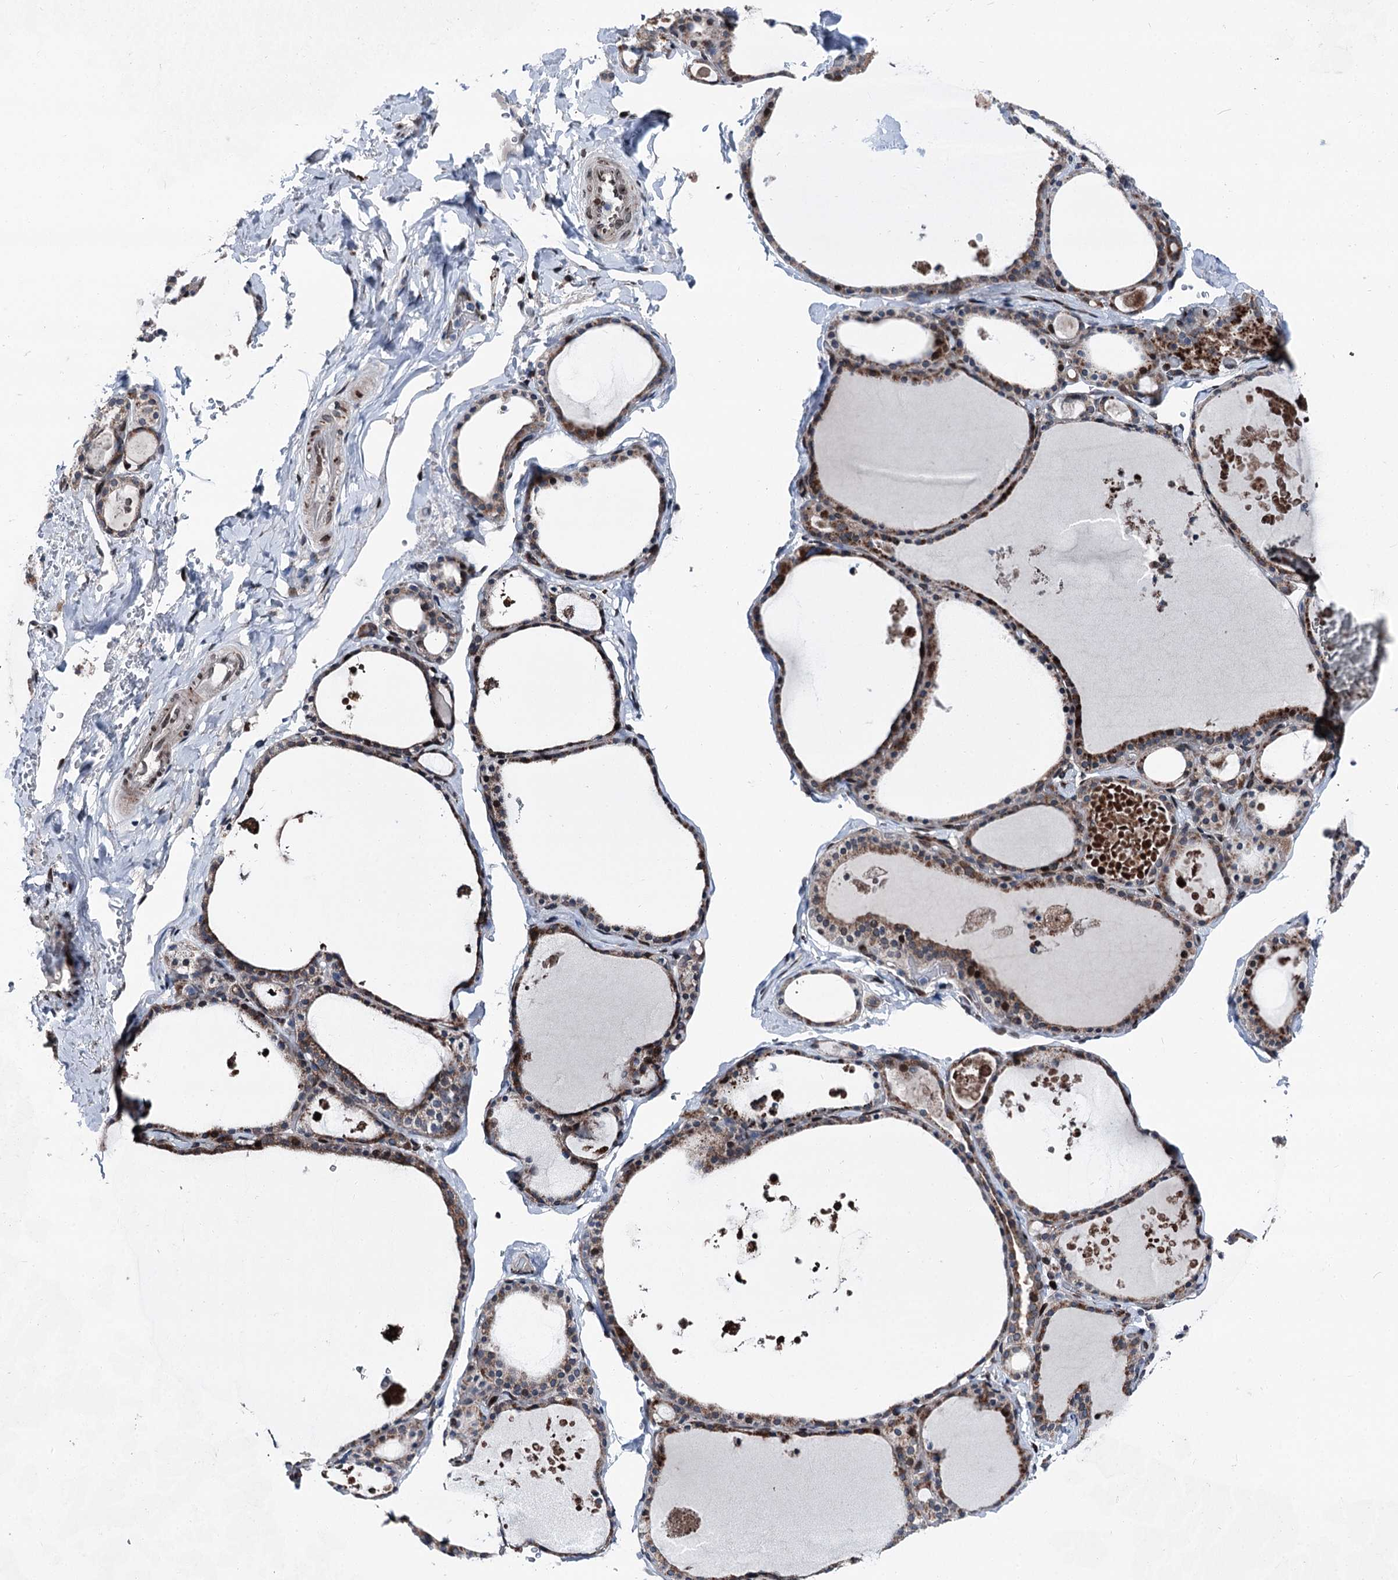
{"staining": {"intensity": "moderate", "quantity": ">75%", "location": "cytoplasmic/membranous"}, "tissue": "thyroid gland", "cell_type": "Glandular cells", "image_type": "normal", "snomed": [{"axis": "morphology", "description": "Normal tissue, NOS"}, {"axis": "topography", "description": "Thyroid gland"}], "caption": "The histopathology image demonstrates immunohistochemical staining of unremarkable thyroid gland. There is moderate cytoplasmic/membranous expression is appreciated in about >75% of glandular cells. (DAB (3,3'-diaminobenzidine) IHC, brown staining for protein, blue staining for nuclei).", "gene": "MRPL14", "patient": {"sex": "male", "age": 56}}